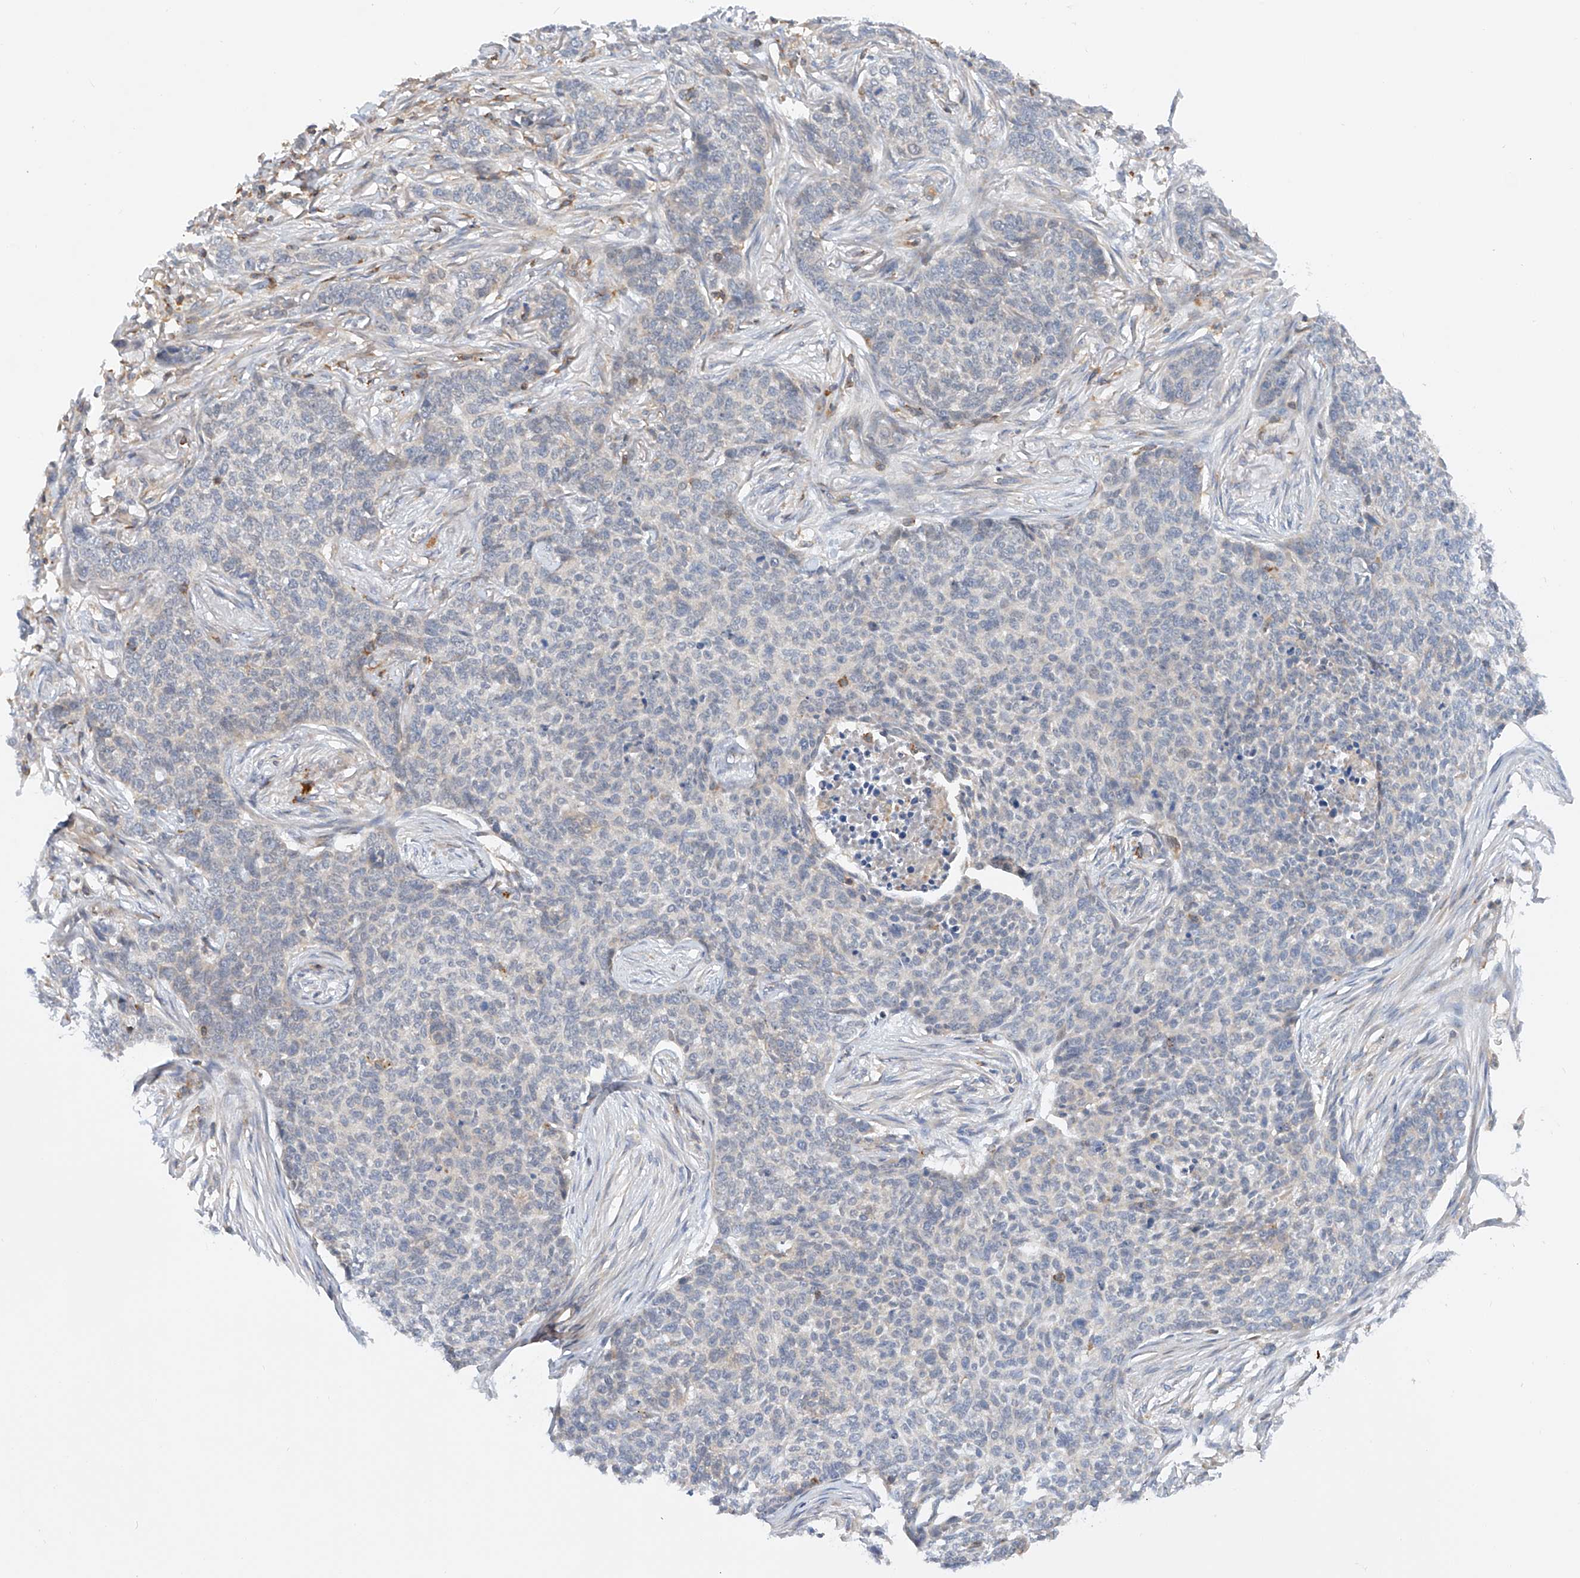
{"staining": {"intensity": "negative", "quantity": "none", "location": "none"}, "tissue": "skin cancer", "cell_type": "Tumor cells", "image_type": "cancer", "snomed": [{"axis": "morphology", "description": "Basal cell carcinoma"}, {"axis": "topography", "description": "Skin"}], "caption": "Immunohistochemical staining of basal cell carcinoma (skin) reveals no significant positivity in tumor cells.", "gene": "MFN2", "patient": {"sex": "male", "age": 85}}